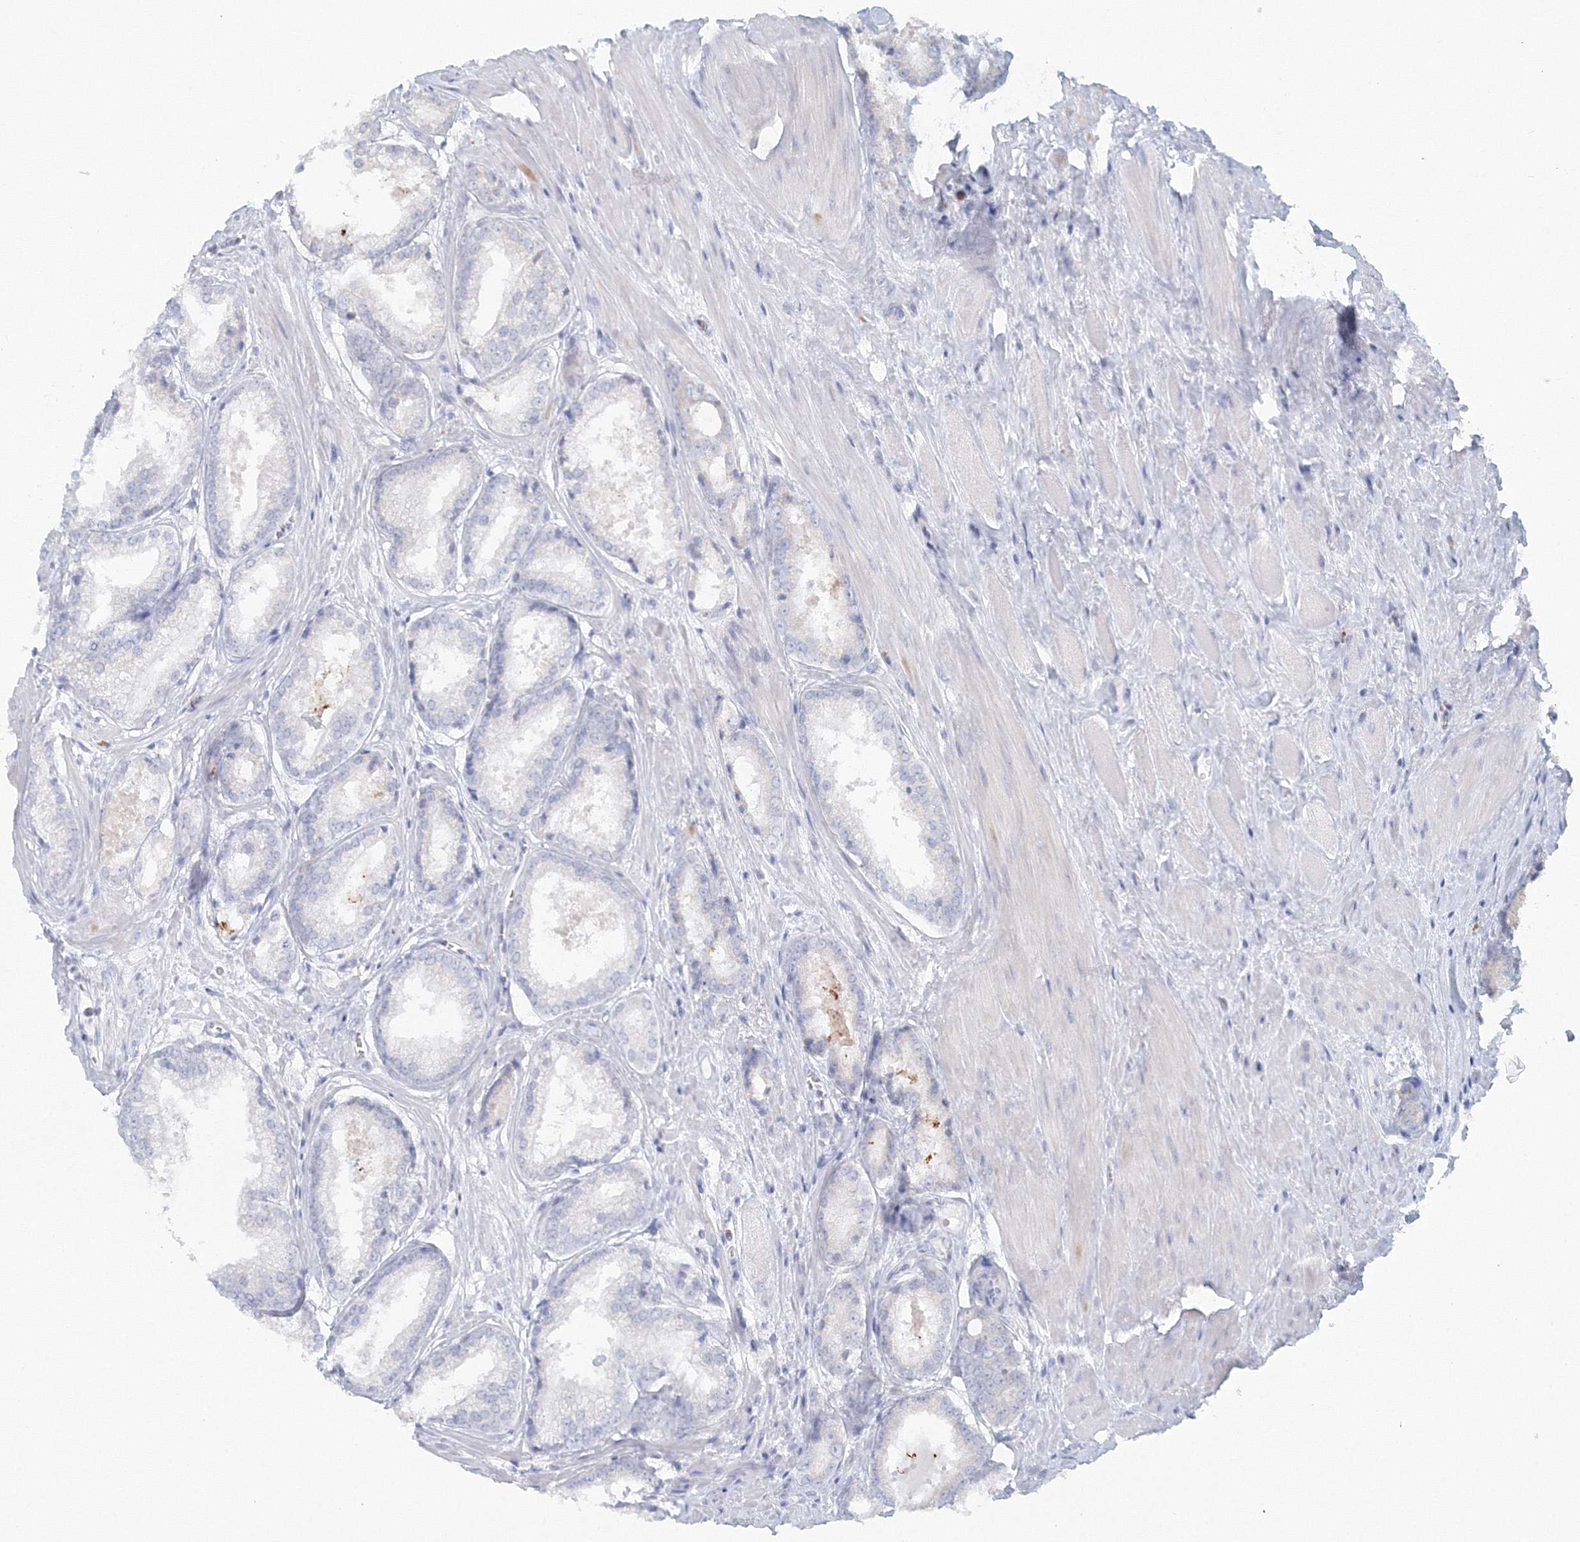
{"staining": {"intensity": "negative", "quantity": "none", "location": "none"}, "tissue": "prostate cancer", "cell_type": "Tumor cells", "image_type": "cancer", "snomed": [{"axis": "morphology", "description": "Adenocarcinoma, Low grade"}, {"axis": "topography", "description": "Prostate"}], "caption": "Low-grade adenocarcinoma (prostate) stained for a protein using IHC exhibits no positivity tumor cells.", "gene": "VSIG1", "patient": {"sex": "male", "age": 64}}